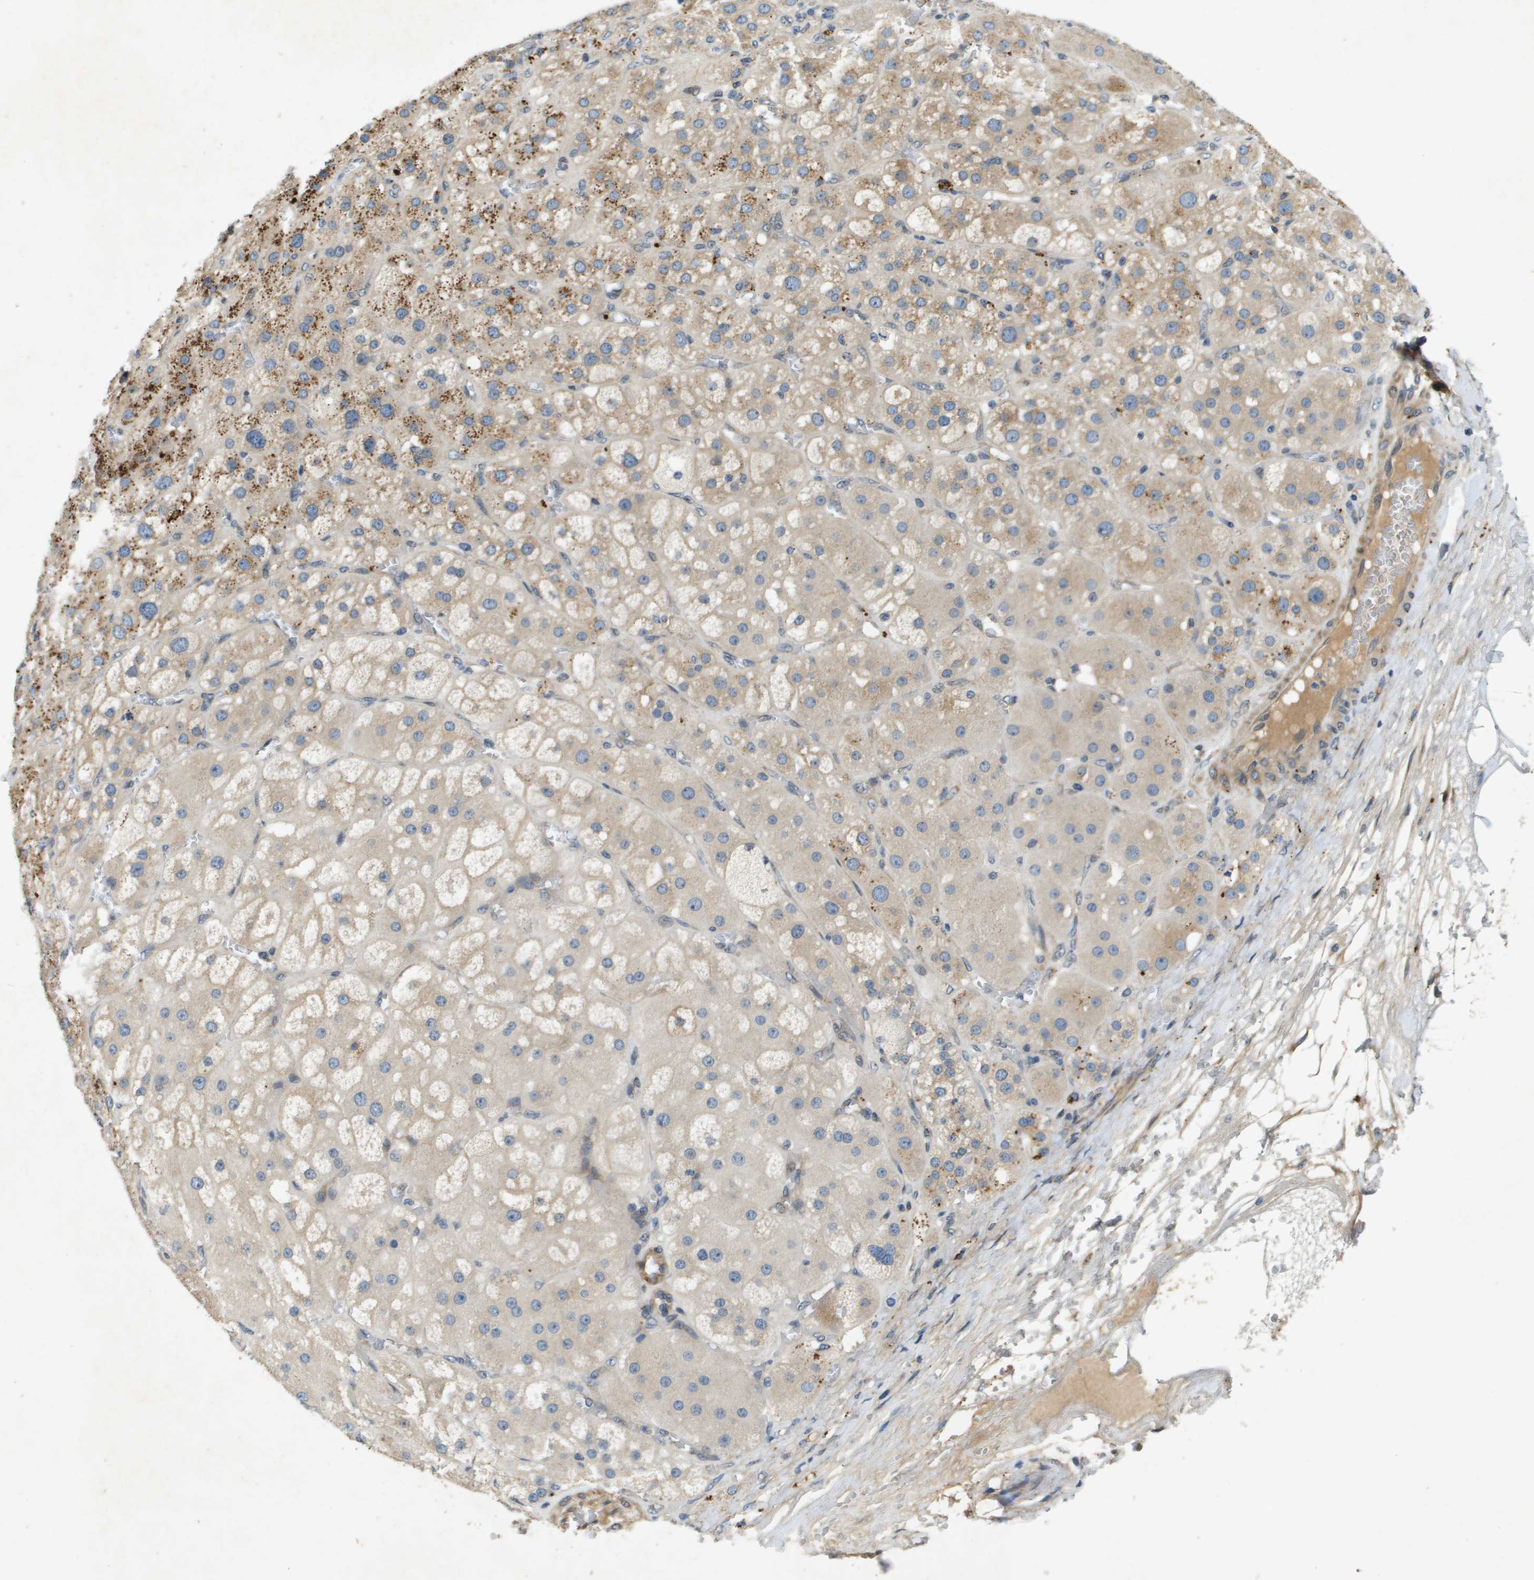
{"staining": {"intensity": "weak", "quantity": ">75%", "location": "cytoplasmic/membranous"}, "tissue": "adrenal gland", "cell_type": "Glandular cells", "image_type": "normal", "snomed": [{"axis": "morphology", "description": "Normal tissue, NOS"}, {"axis": "topography", "description": "Adrenal gland"}], "caption": "An IHC image of normal tissue is shown. Protein staining in brown labels weak cytoplasmic/membranous positivity in adrenal gland within glandular cells.", "gene": "PGAP3", "patient": {"sex": "female", "age": 47}}